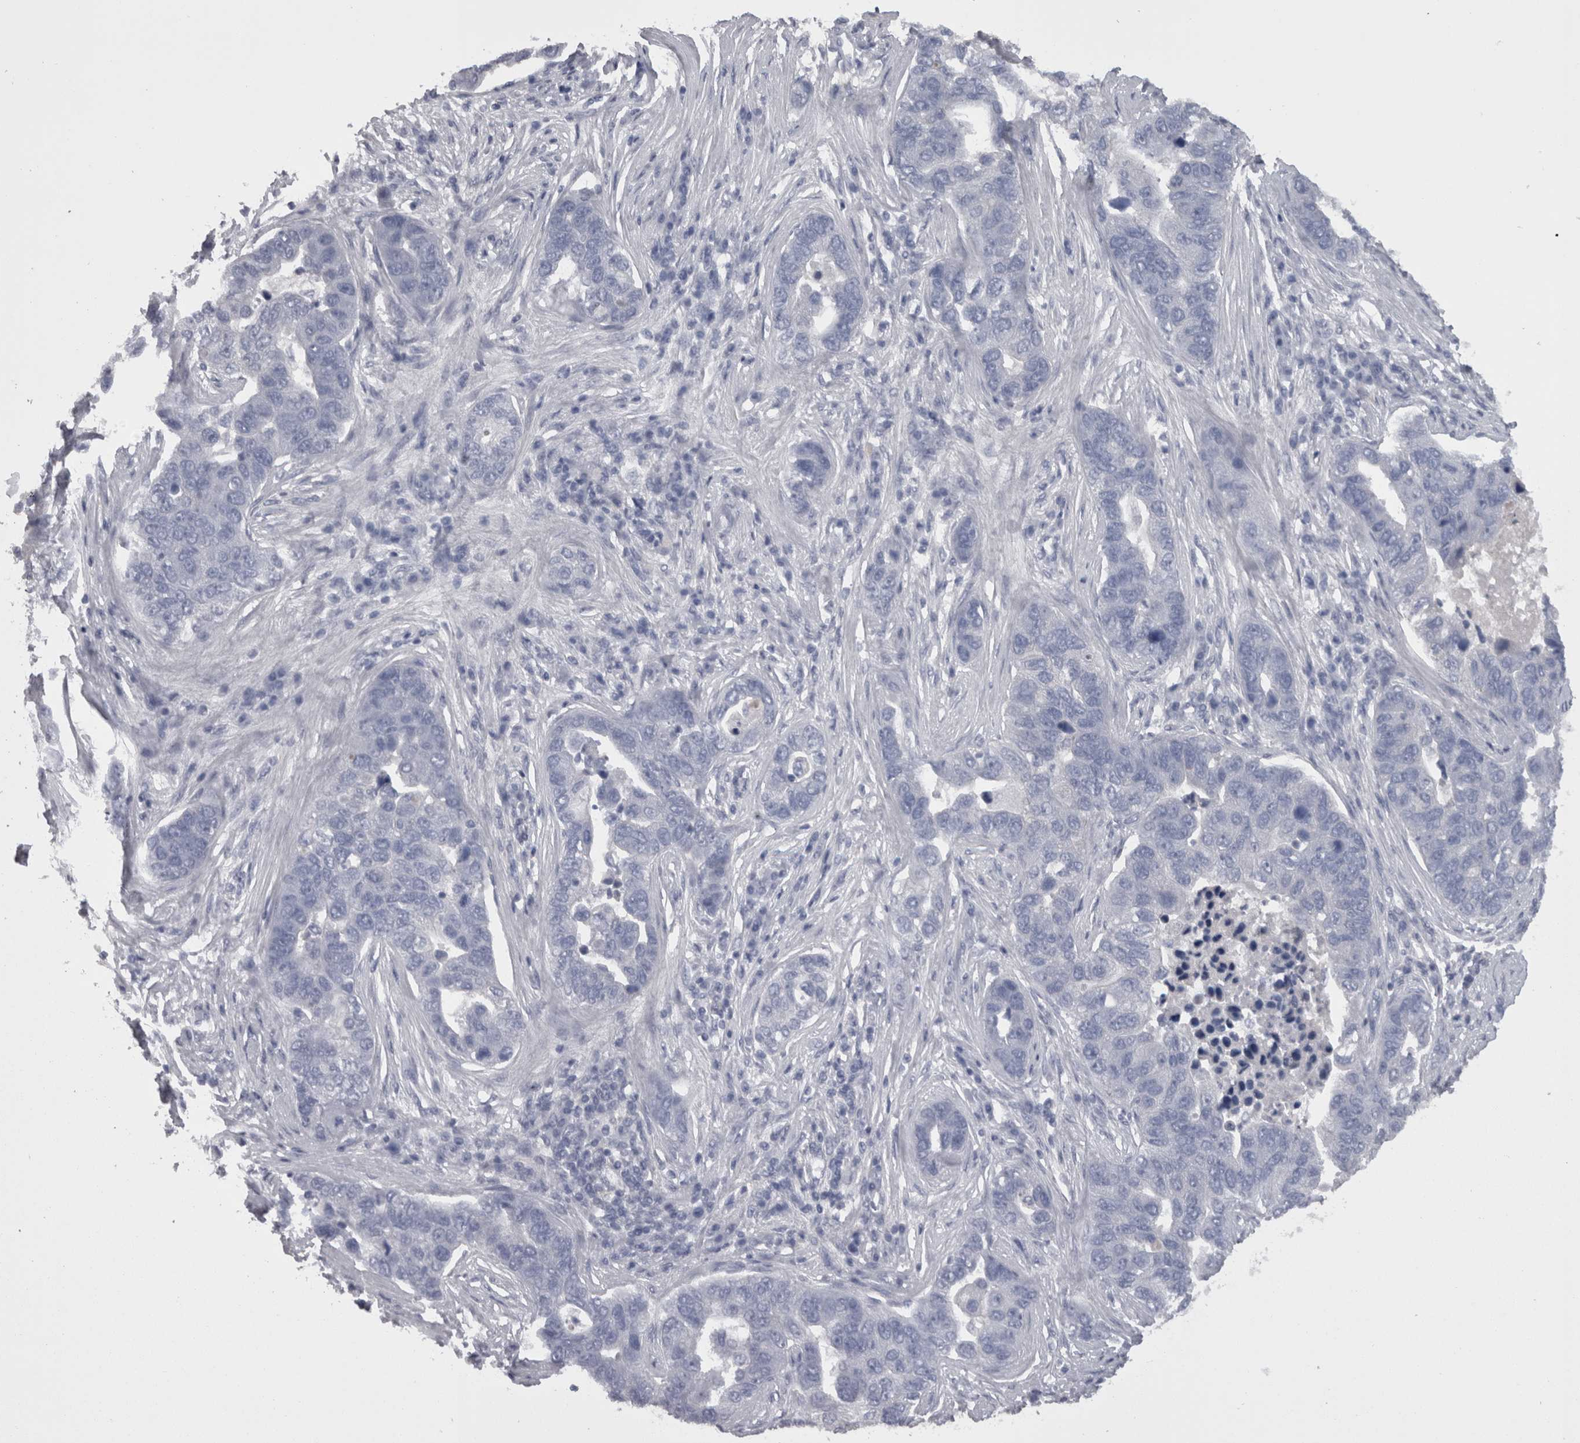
{"staining": {"intensity": "negative", "quantity": "none", "location": "none"}, "tissue": "pancreatic cancer", "cell_type": "Tumor cells", "image_type": "cancer", "snomed": [{"axis": "morphology", "description": "Adenocarcinoma, NOS"}, {"axis": "topography", "description": "Pancreas"}], "caption": "A histopathology image of human adenocarcinoma (pancreatic) is negative for staining in tumor cells.", "gene": "CAMK2D", "patient": {"sex": "female", "age": 61}}